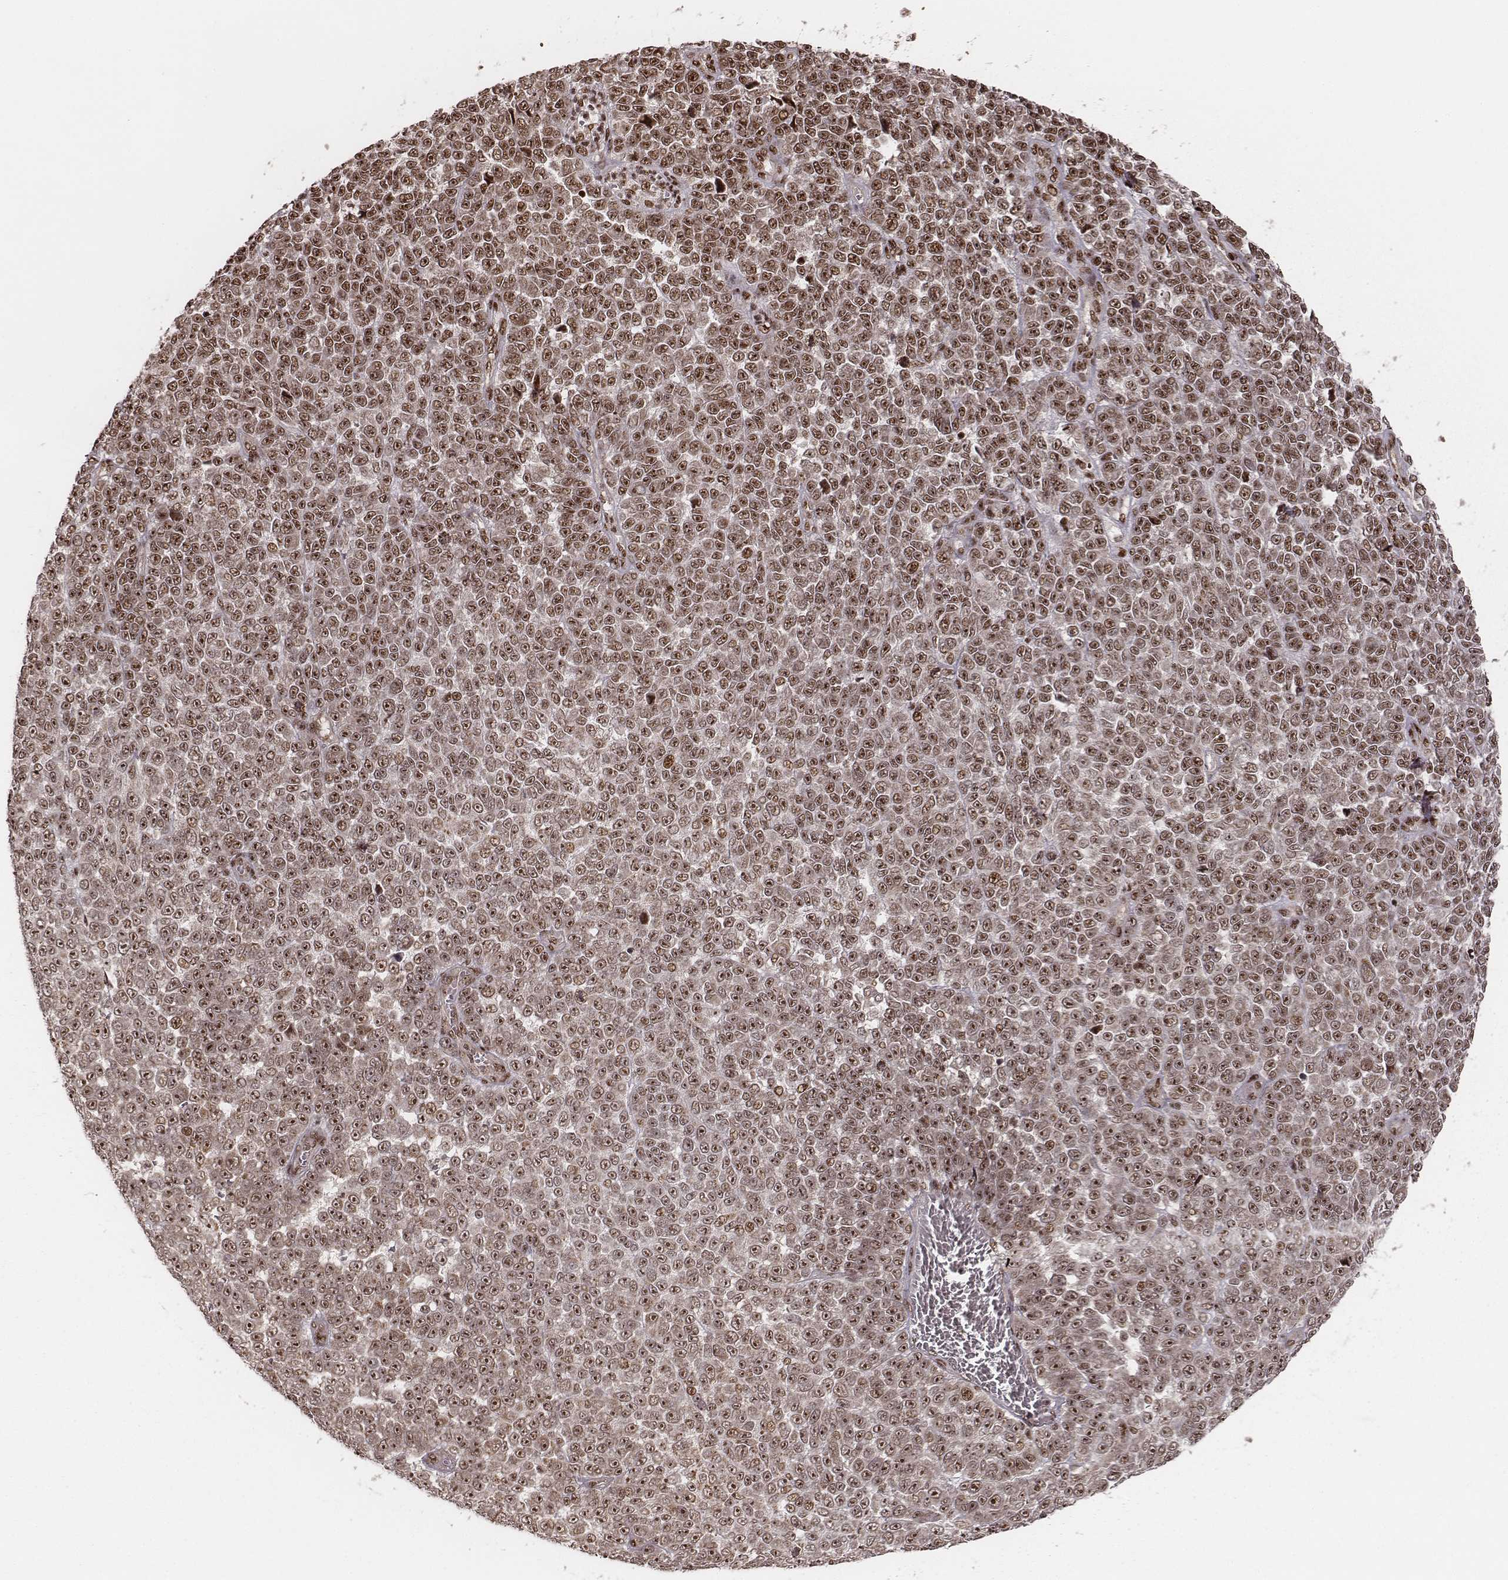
{"staining": {"intensity": "moderate", "quantity": ">75%", "location": "nuclear"}, "tissue": "melanoma", "cell_type": "Tumor cells", "image_type": "cancer", "snomed": [{"axis": "morphology", "description": "Malignant melanoma, NOS"}, {"axis": "topography", "description": "Skin"}], "caption": "Tumor cells exhibit medium levels of moderate nuclear positivity in about >75% of cells in human malignant melanoma.", "gene": "VRK3", "patient": {"sex": "female", "age": 95}}